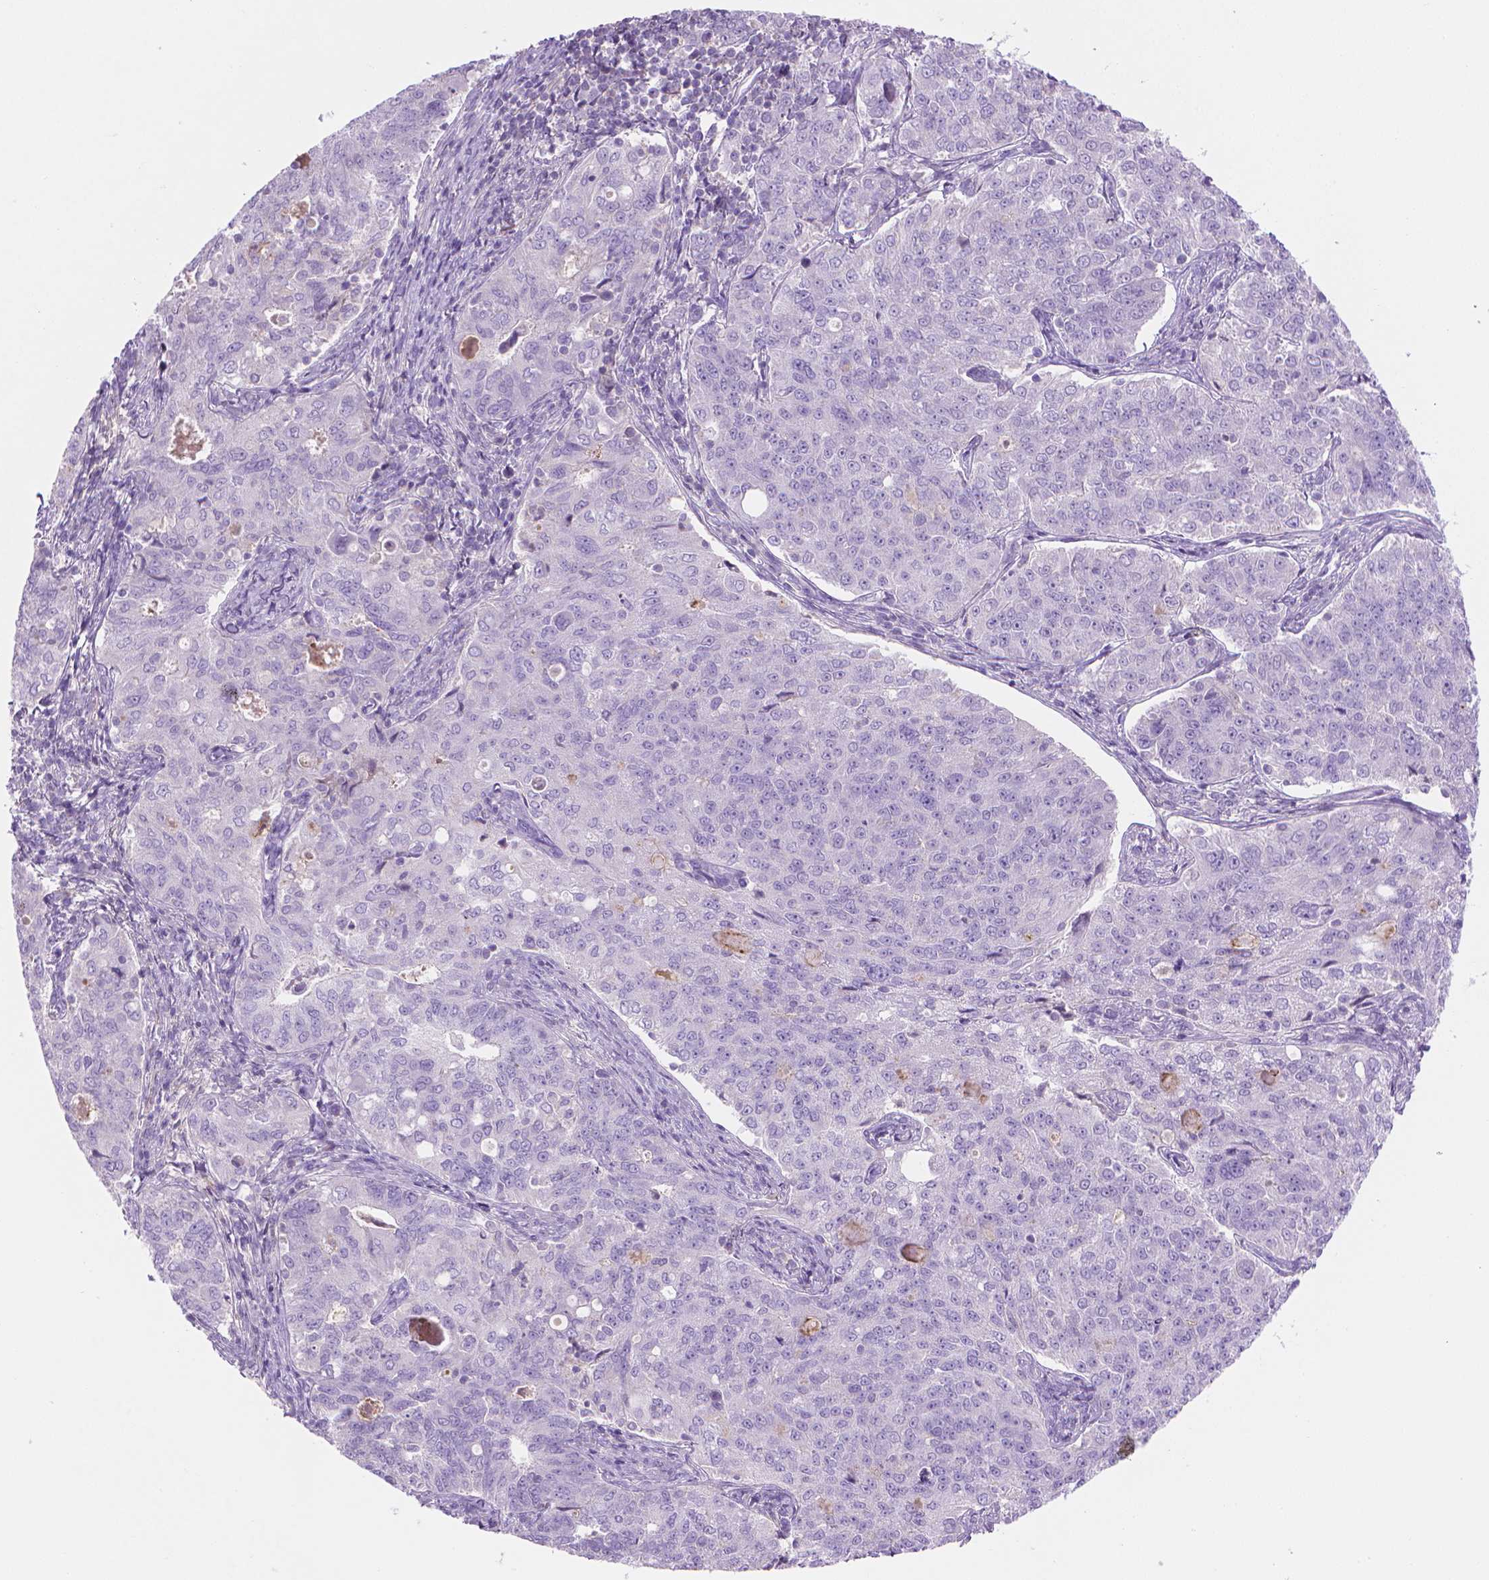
{"staining": {"intensity": "negative", "quantity": "none", "location": "none"}, "tissue": "endometrial cancer", "cell_type": "Tumor cells", "image_type": "cancer", "snomed": [{"axis": "morphology", "description": "Adenocarcinoma, NOS"}, {"axis": "topography", "description": "Endometrium"}], "caption": "Micrograph shows no significant protein staining in tumor cells of endometrial adenocarcinoma. Nuclei are stained in blue.", "gene": "FASN", "patient": {"sex": "female", "age": 43}}